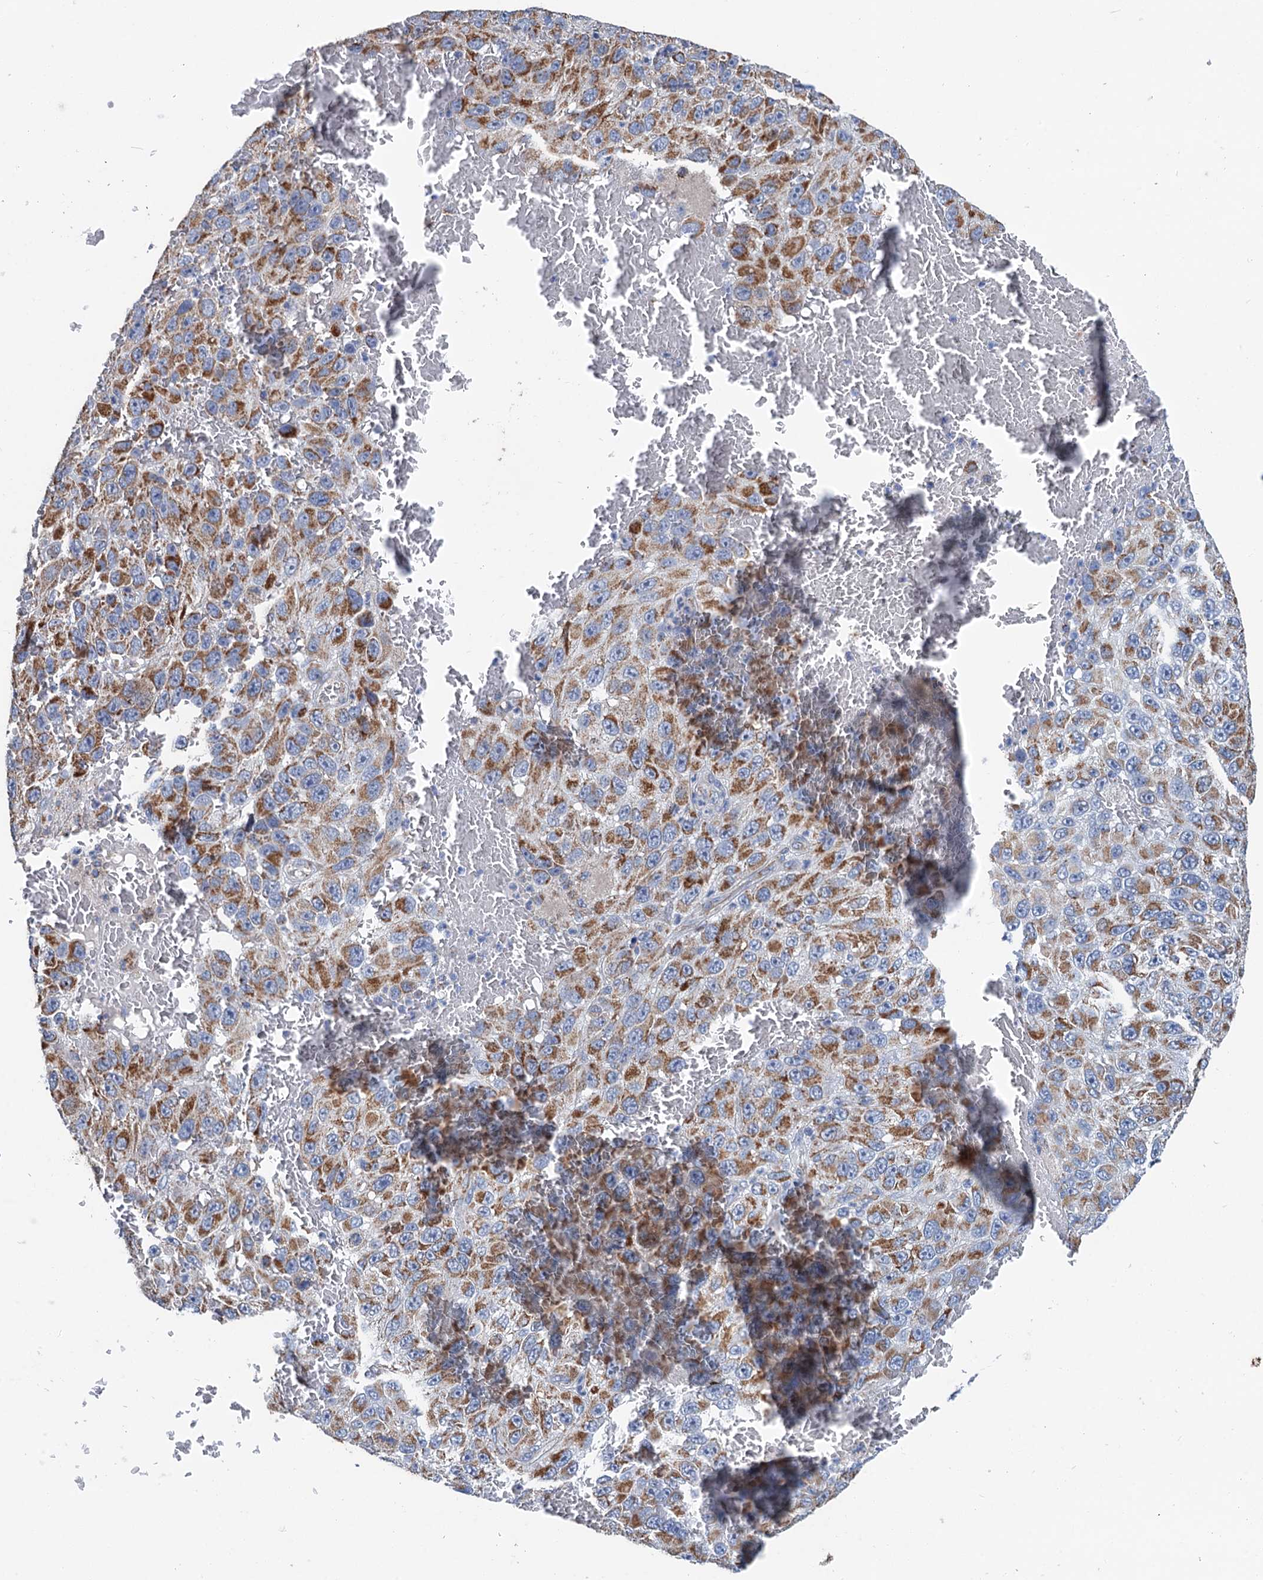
{"staining": {"intensity": "moderate", "quantity": ">75%", "location": "cytoplasmic/membranous"}, "tissue": "melanoma", "cell_type": "Tumor cells", "image_type": "cancer", "snomed": [{"axis": "morphology", "description": "Normal tissue, NOS"}, {"axis": "morphology", "description": "Malignant melanoma, NOS"}, {"axis": "topography", "description": "Skin"}], "caption": "Malignant melanoma stained with a brown dye reveals moderate cytoplasmic/membranous positive expression in approximately >75% of tumor cells.", "gene": "IVD", "patient": {"sex": "female", "age": 96}}